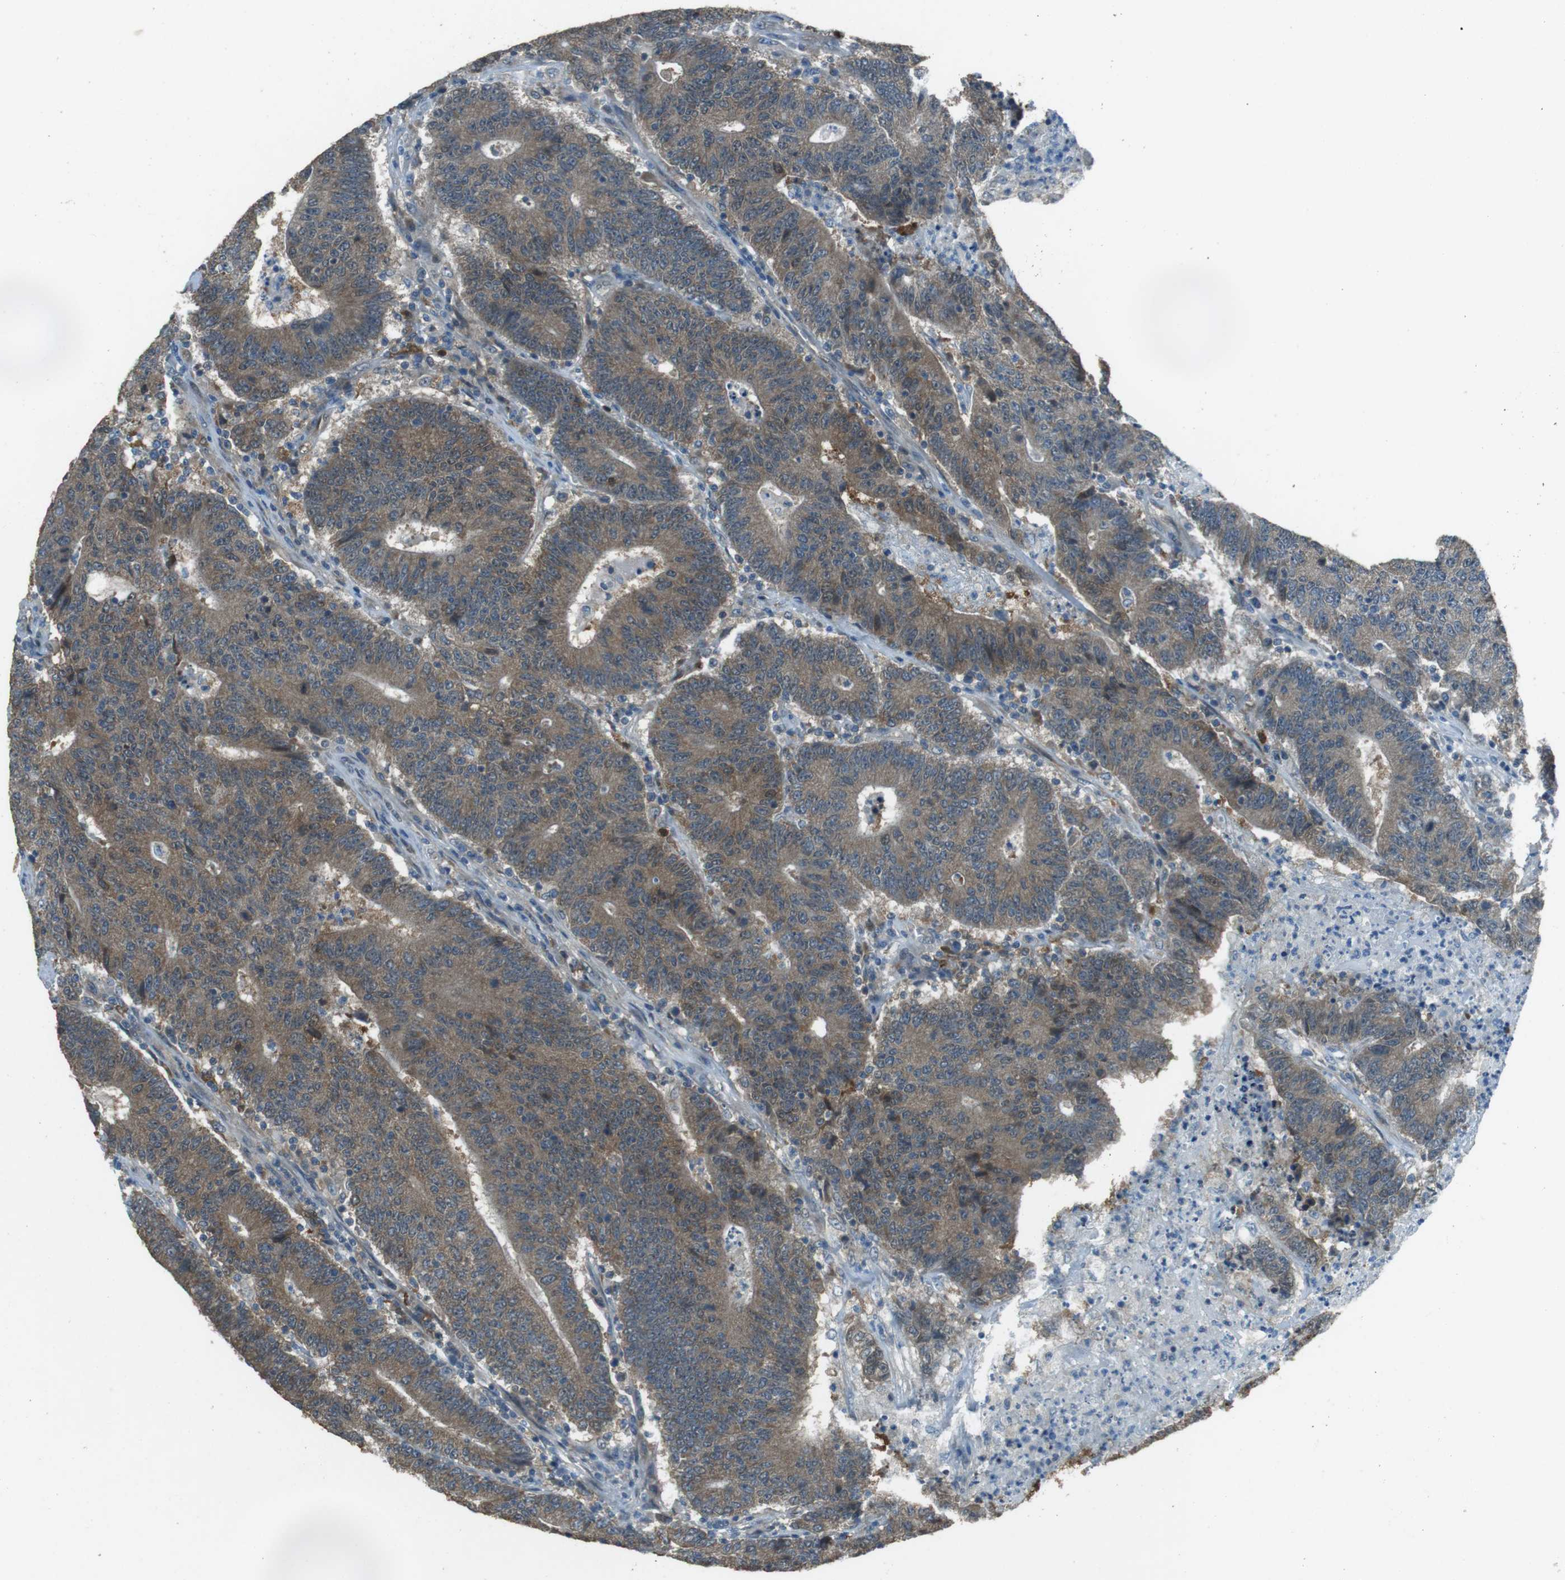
{"staining": {"intensity": "weak", "quantity": ">75%", "location": "cytoplasmic/membranous"}, "tissue": "colorectal cancer", "cell_type": "Tumor cells", "image_type": "cancer", "snomed": [{"axis": "morphology", "description": "Normal tissue, NOS"}, {"axis": "morphology", "description": "Adenocarcinoma, NOS"}, {"axis": "topography", "description": "Colon"}], "caption": "The image displays immunohistochemical staining of colorectal adenocarcinoma. There is weak cytoplasmic/membranous expression is seen in about >75% of tumor cells.", "gene": "MFAP3", "patient": {"sex": "female", "age": 75}}